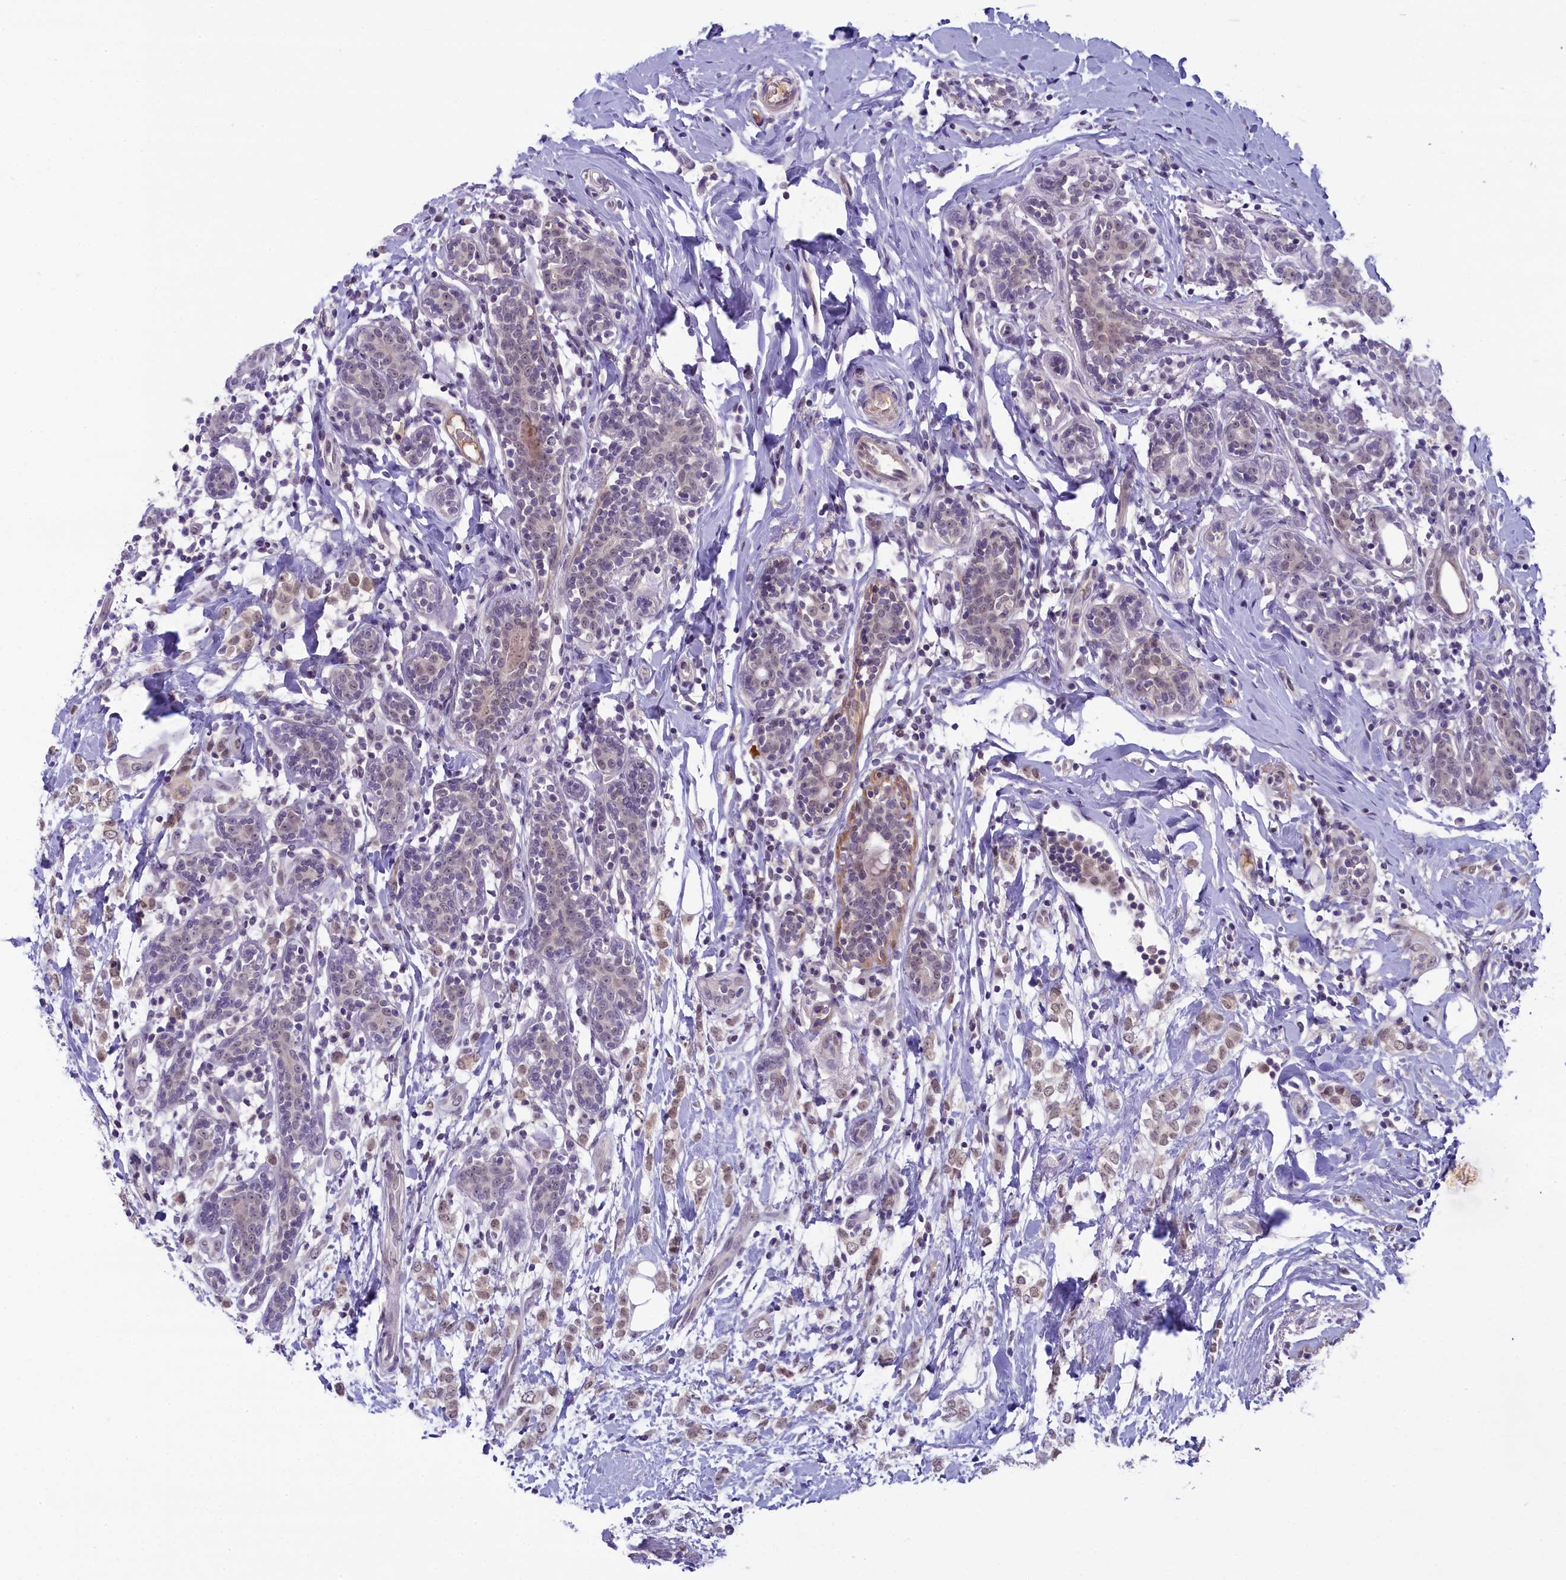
{"staining": {"intensity": "weak", "quantity": ">75%", "location": "nuclear"}, "tissue": "breast cancer", "cell_type": "Tumor cells", "image_type": "cancer", "snomed": [{"axis": "morphology", "description": "Normal tissue, NOS"}, {"axis": "morphology", "description": "Lobular carcinoma"}, {"axis": "topography", "description": "Breast"}], "caption": "Immunohistochemical staining of human lobular carcinoma (breast) demonstrates weak nuclear protein staining in approximately >75% of tumor cells.", "gene": "CRAMP1", "patient": {"sex": "female", "age": 47}}